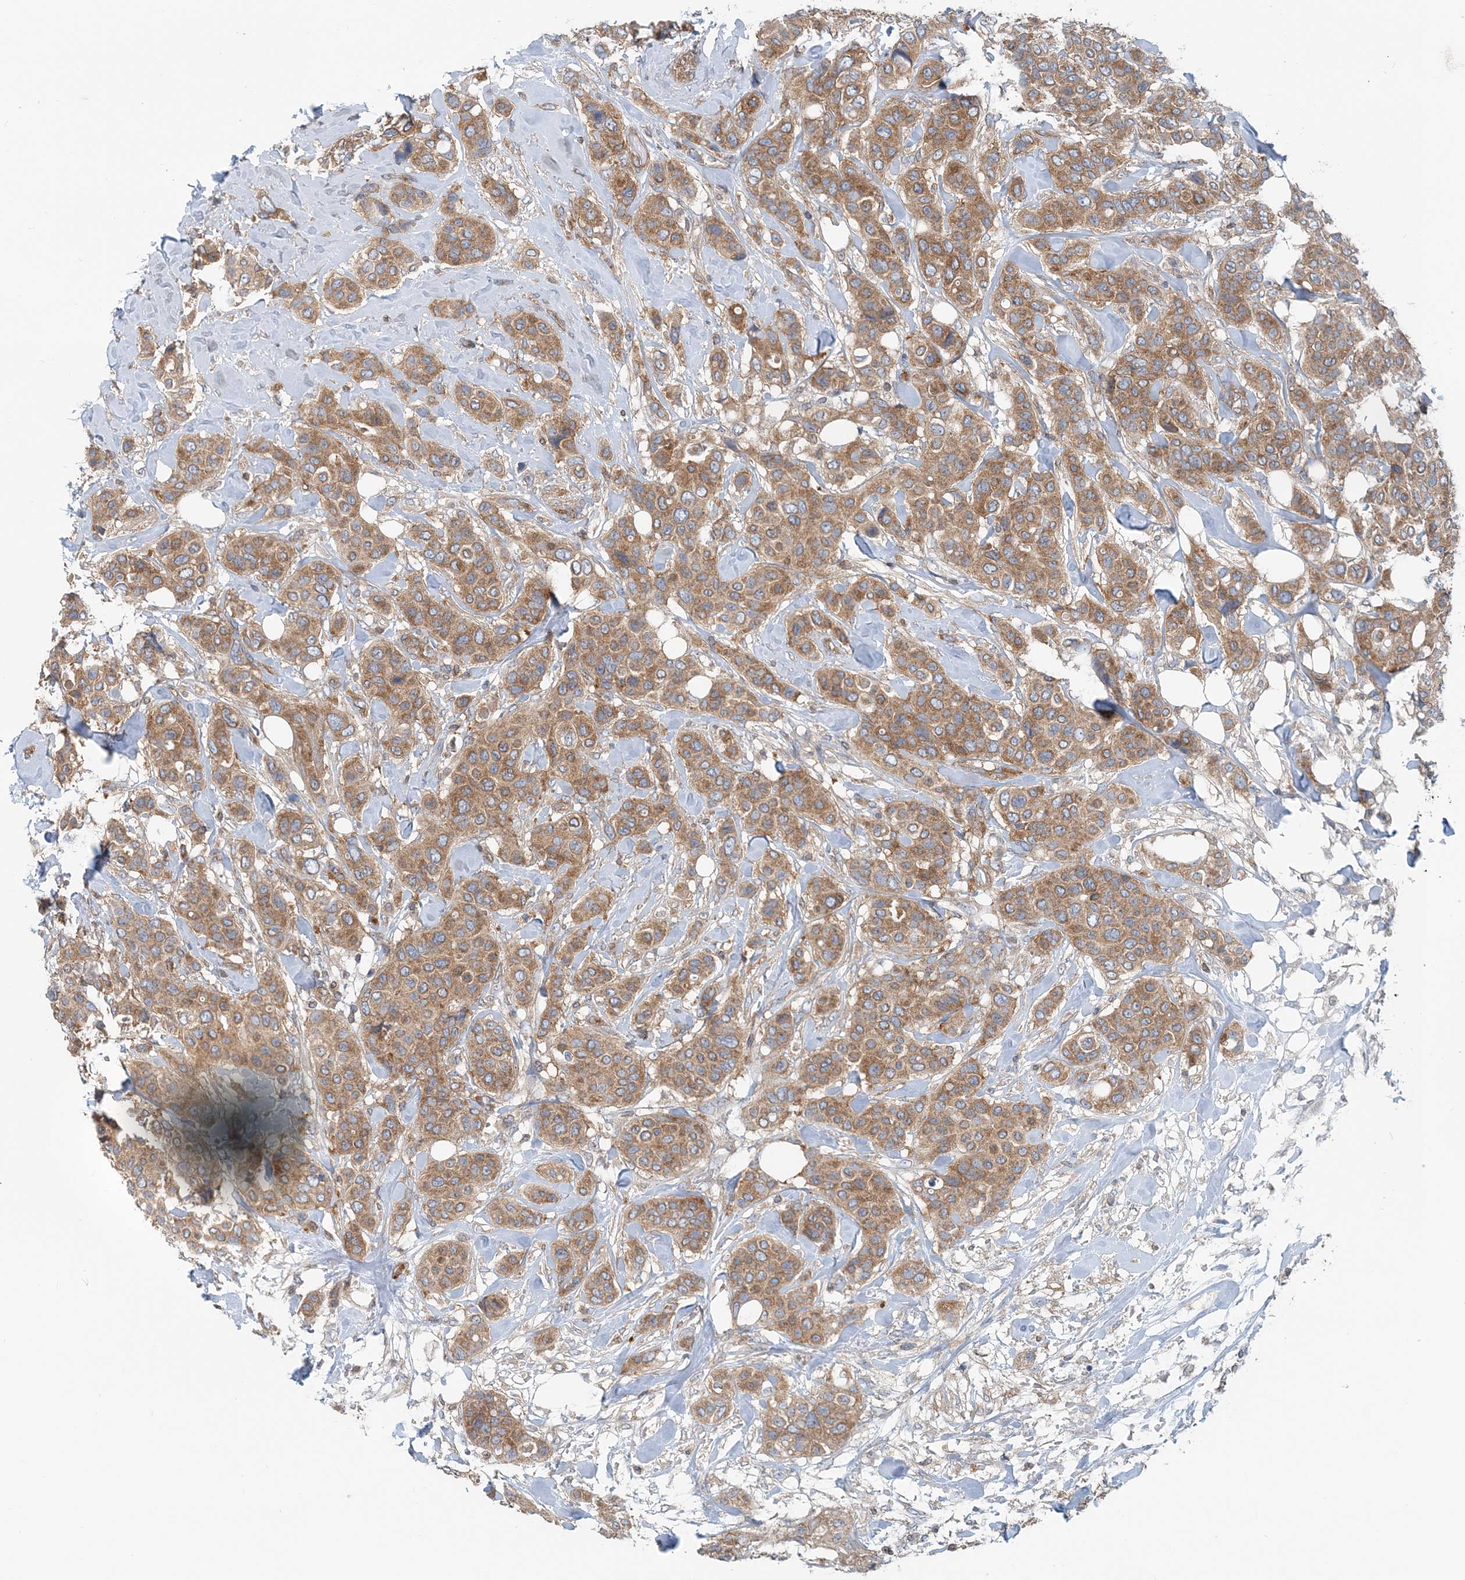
{"staining": {"intensity": "moderate", "quantity": ">75%", "location": "cytoplasmic/membranous"}, "tissue": "breast cancer", "cell_type": "Tumor cells", "image_type": "cancer", "snomed": [{"axis": "morphology", "description": "Lobular carcinoma"}, {"axis": "topography", "description": "Breast"}], "caption": "A micrograph of human breast cancer (lobular carcinoma) stained for a protein exhibits moderate cytoplasmic/membranous brown staining in tumor cells.", "gene": "MOB4", "patient": {"sex": "female", "age": 51}}